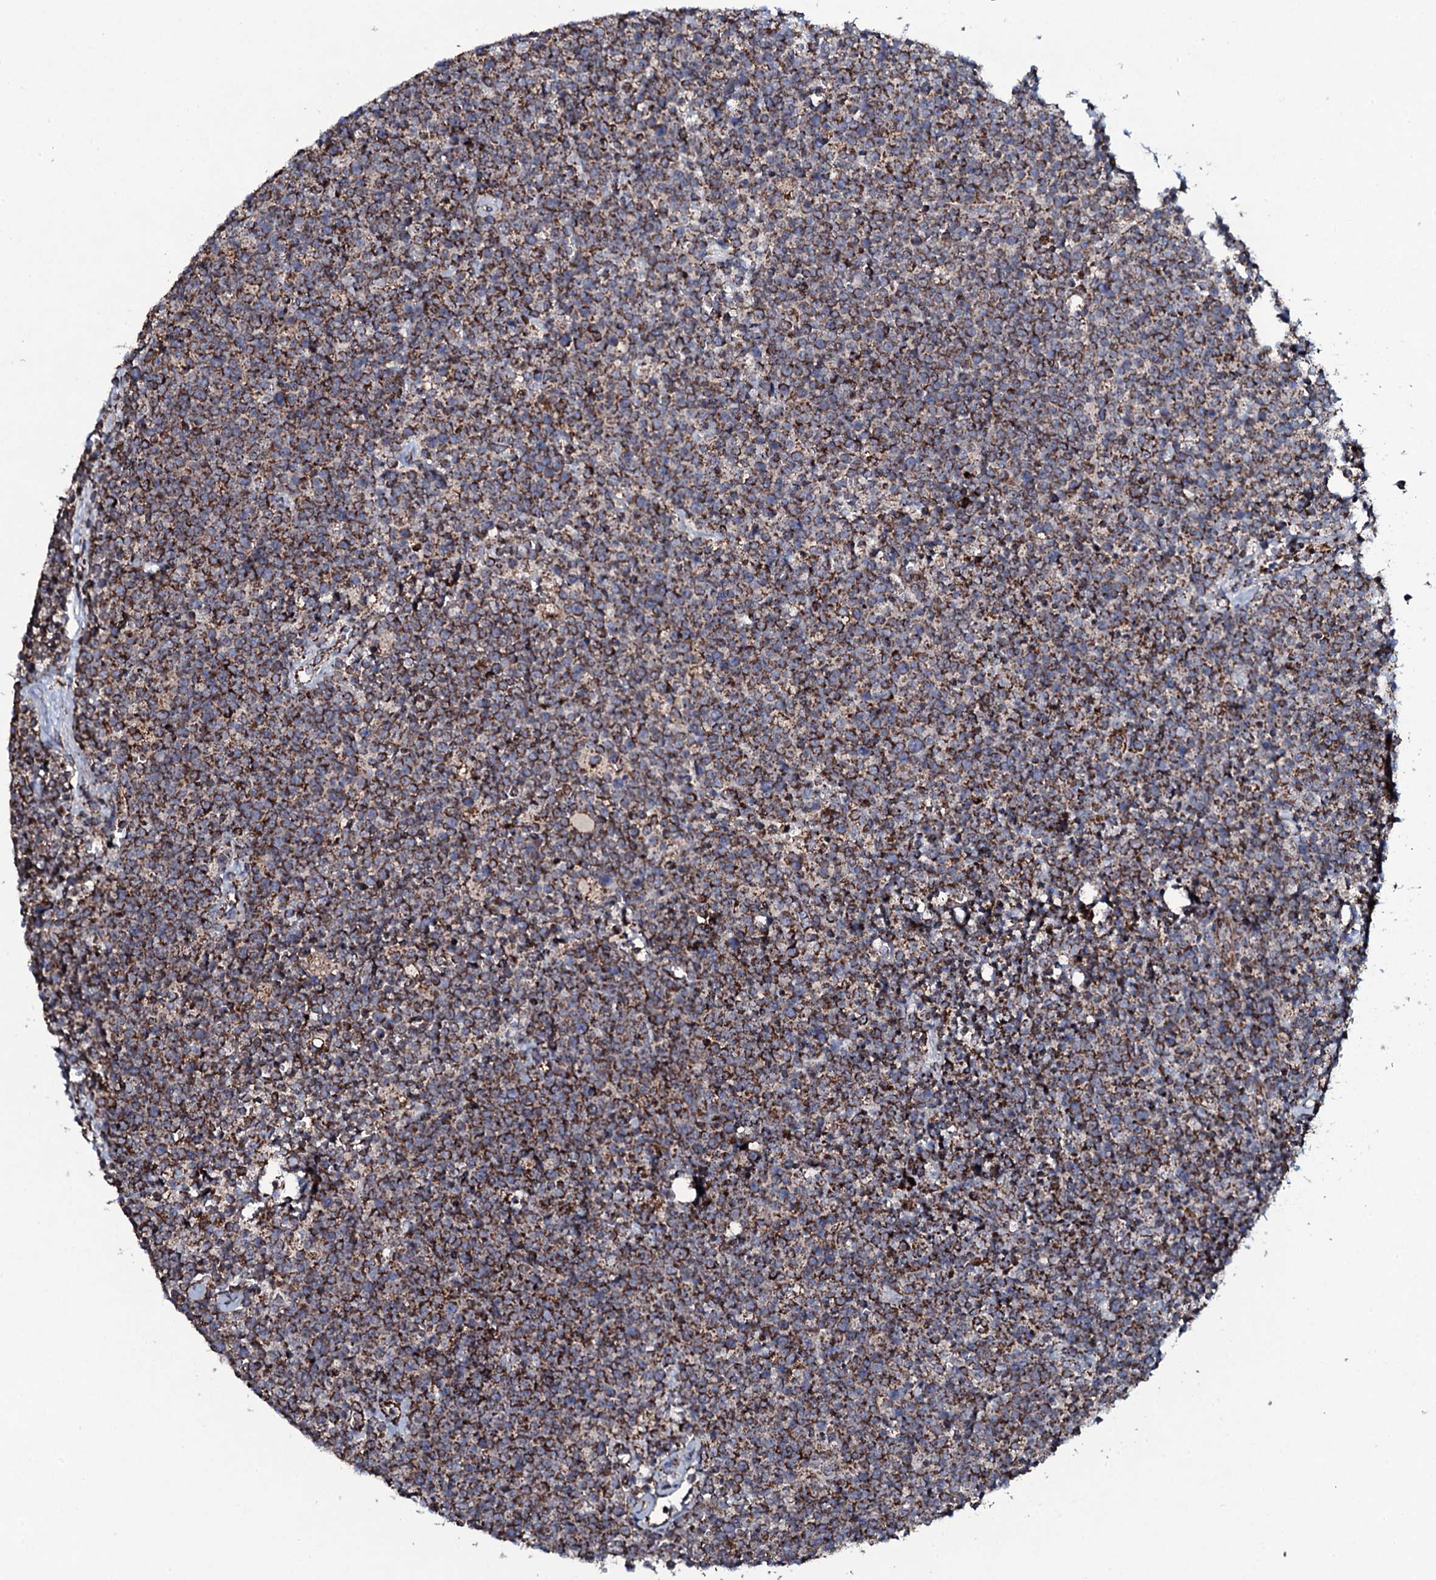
{"staining": {"intensity": "strong", "quantity": "25%-75%", "location": "cytoplasmic/membranous"}, "tissue": "lymphoma", "cell_type": "Tumor cells", "image_type": "cancer", "snomed": [{"axis": "morphology", "description": "Malignant lymphoma, non-Hodgkin's type, High grade"}, {"axis": "topography", "description": "Lymph node"}], "caption": "Lymphoma stained for a protein (brown) displays strong cytoplasmic/membranous positive expression in about 25%-75% of tumor cells.", "gene": "EVC2", "patient": {"sex": "male", "age": 61}}